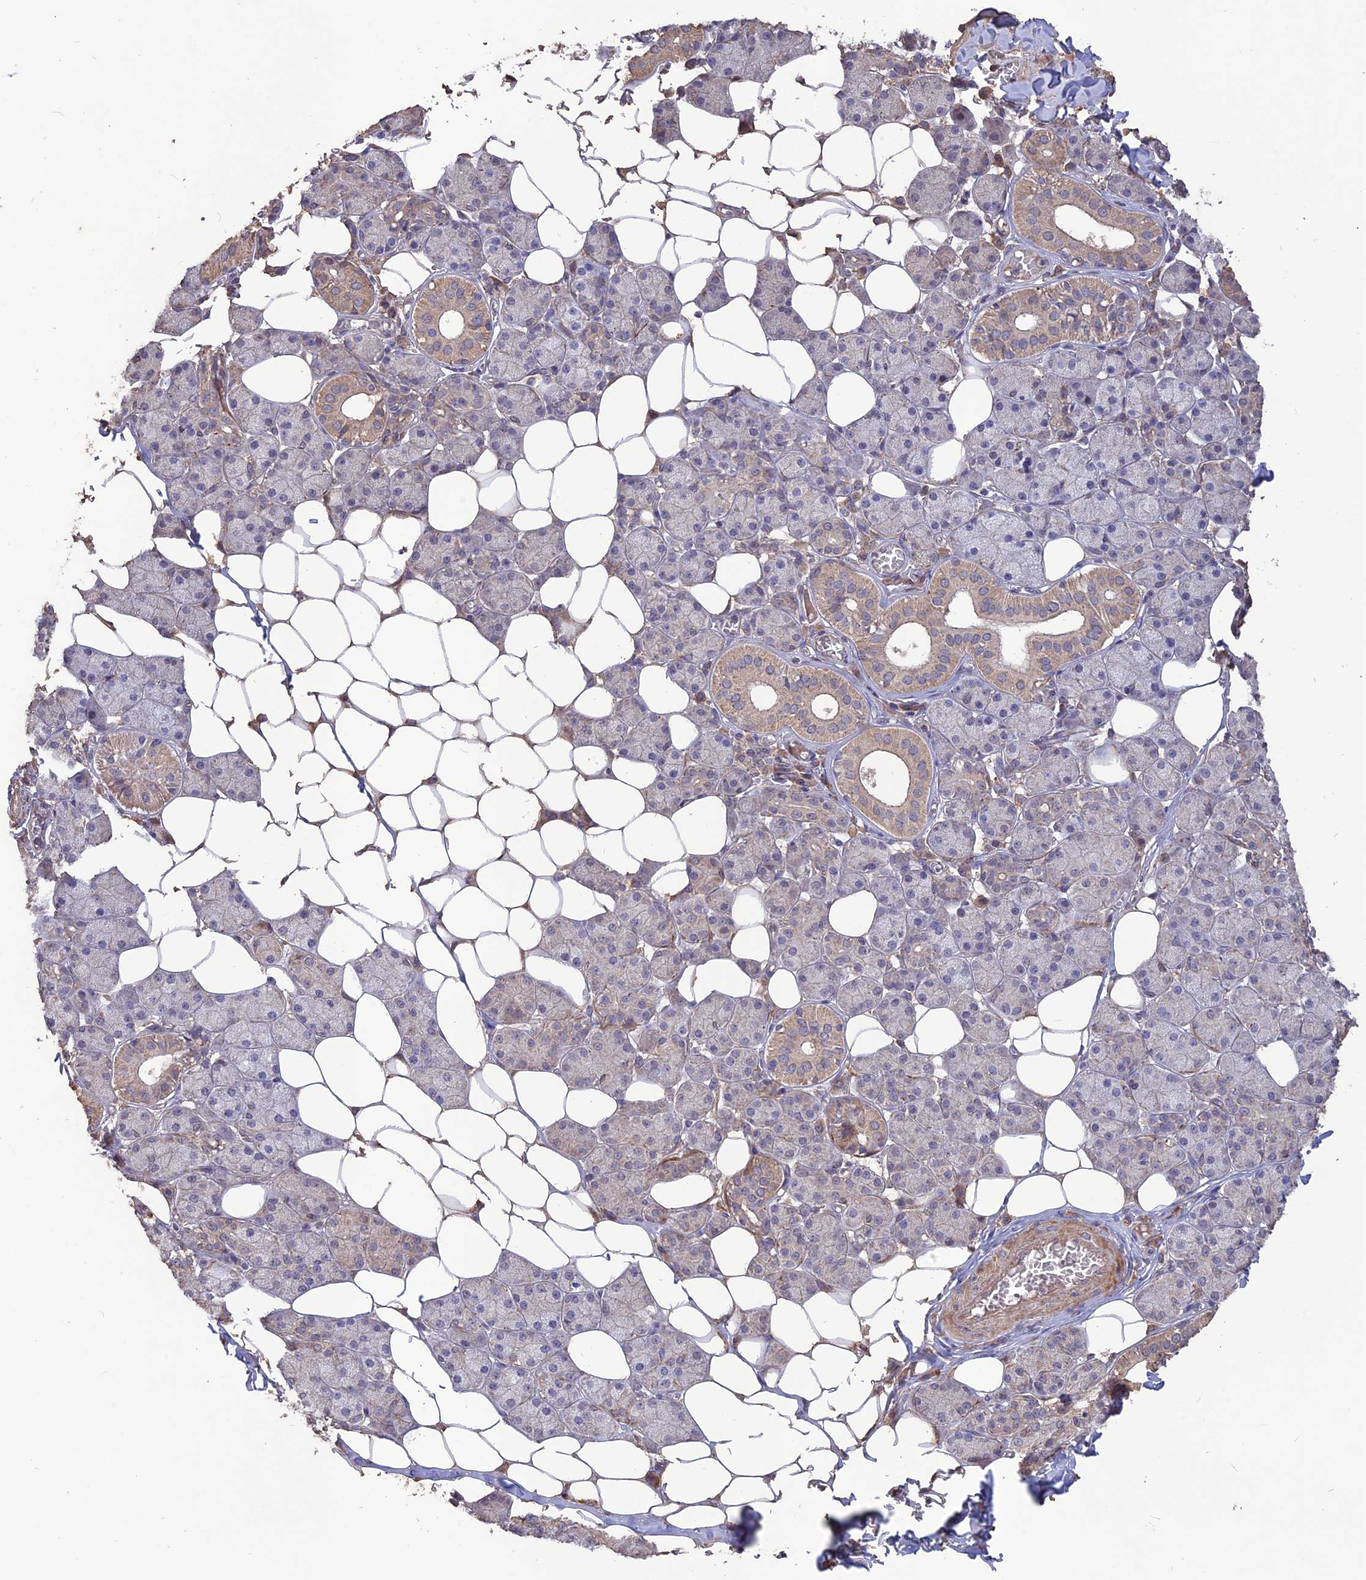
{"staining": {"intensity": "moderate", "quantity": "<25%", "location": "cytoplasmic/membranous"}, "tissue": "salivary gland", "cell_type": "Glandular cells", "image_type": "normal", "snomed": [{"axis": "morphology", "description": "Normal tissue, NOS"}, {"axis": "topography", "description": "Salivary gland"}], "caption": "Salivary gland was stained to show a protein in brown. There is low levels of moderate cytoplasmic/membranous expression in approximately <25% of glandular cells. The staining was performed using DAB (3,3'-diaminobenzidine) to visualize the protein expression in brown, while the nuclei were stained in blue with hematoxylin (Magnification: 20x).", "gene": "LAYN", "patient": {"sex": "female", "age": 33}}